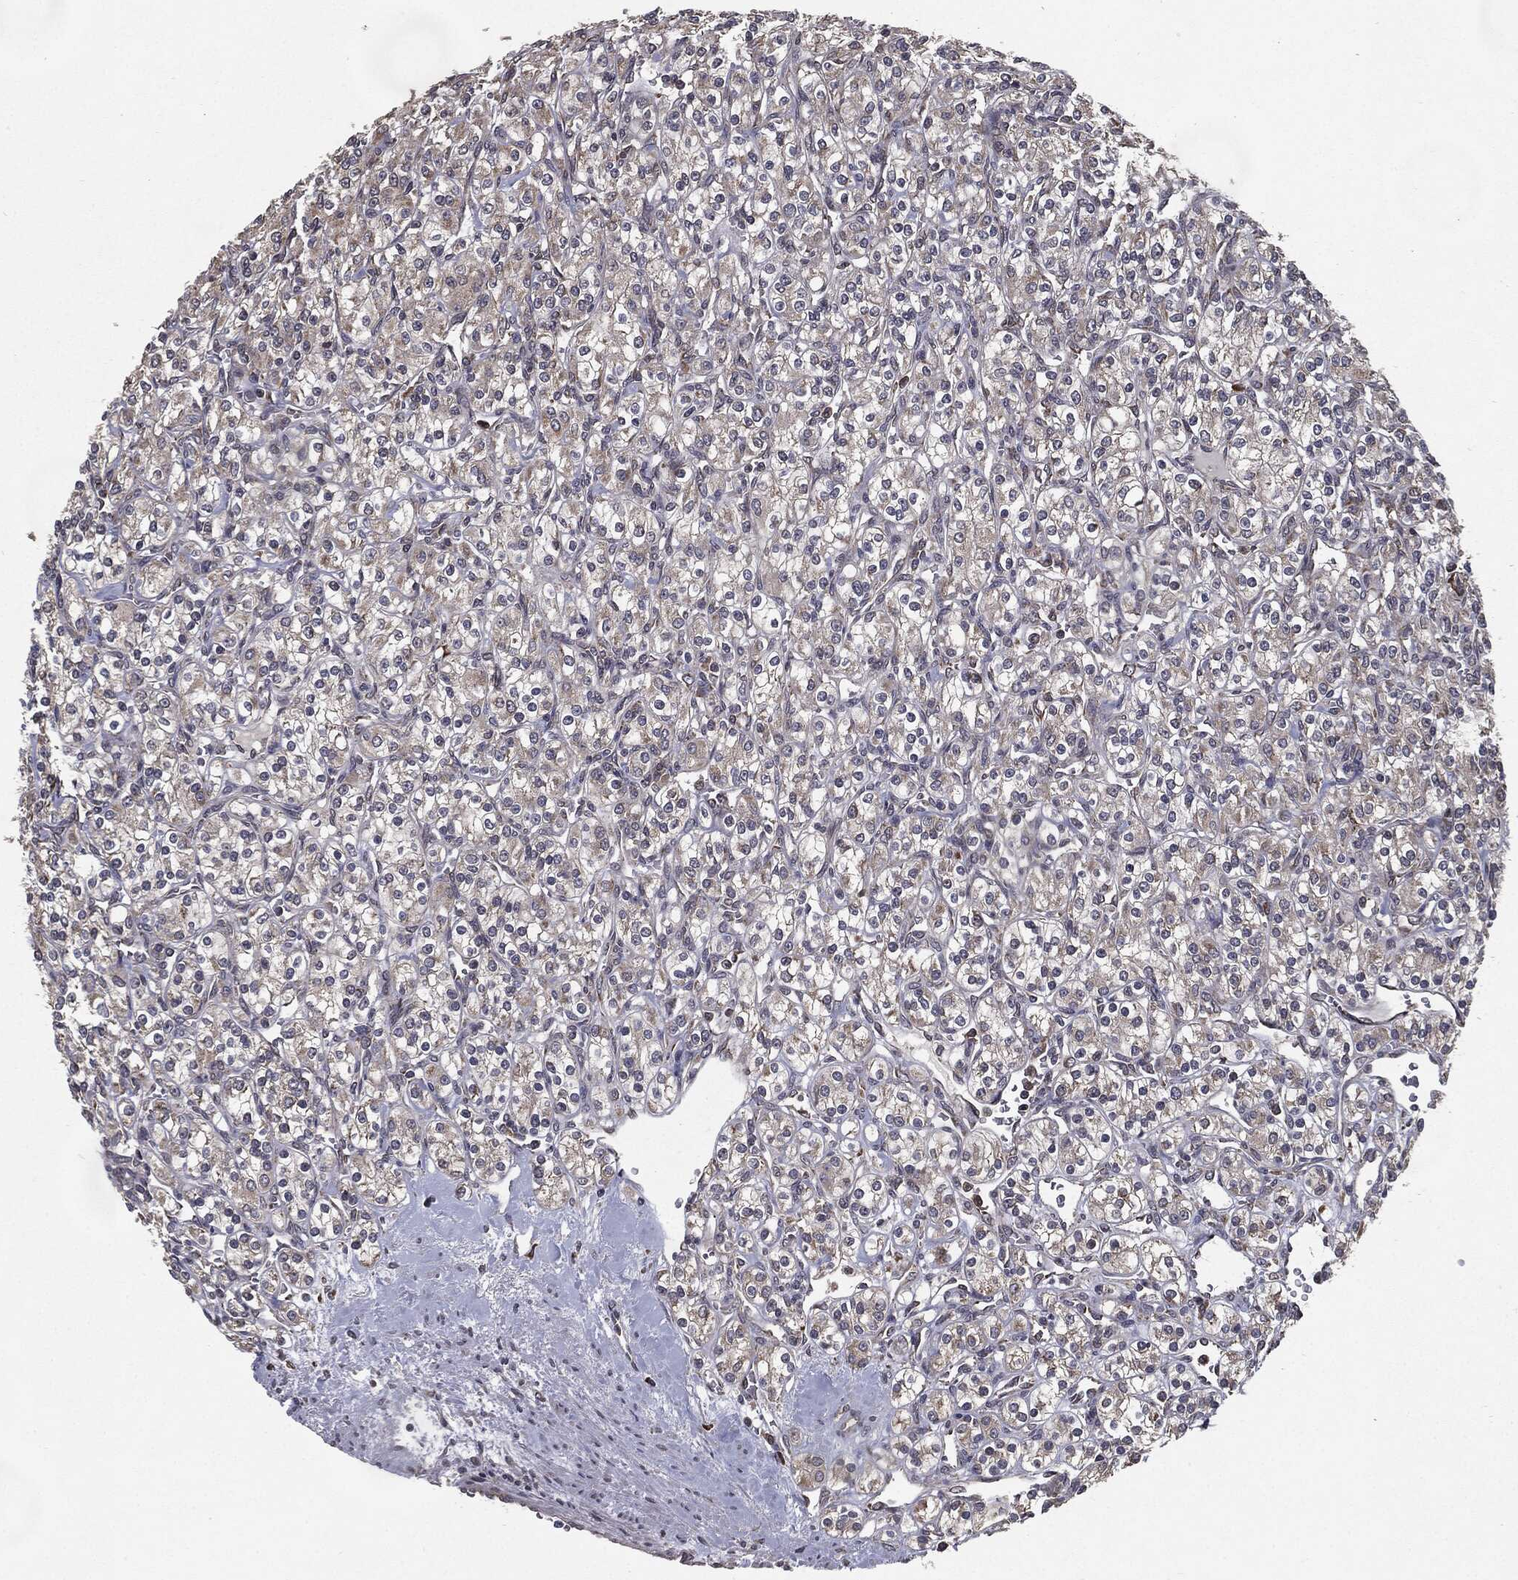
{"staining": {"intensity": "negative", "quantity": "none", "location": "none"}, "tissue": "renal cancer", "cell_type": "Tumor cells", "image_type": "cancer", "snomed": [{"axis": "morphology", "description": "Adenocarcinoma, NOS"}, {"axis": "topography", "description": "Kidney"}], "caption": "DAB (3,3'-diaminobenzidine) immunohistochemical staining of human renal adenocarcinoma shows no significant staining in tumor cells. (Brightfield microscopy of DAB immunohistochemistry (IHC) at high magnification).", "gene": "HDAC5", "patient": {"sex": "male", "age": 77}}